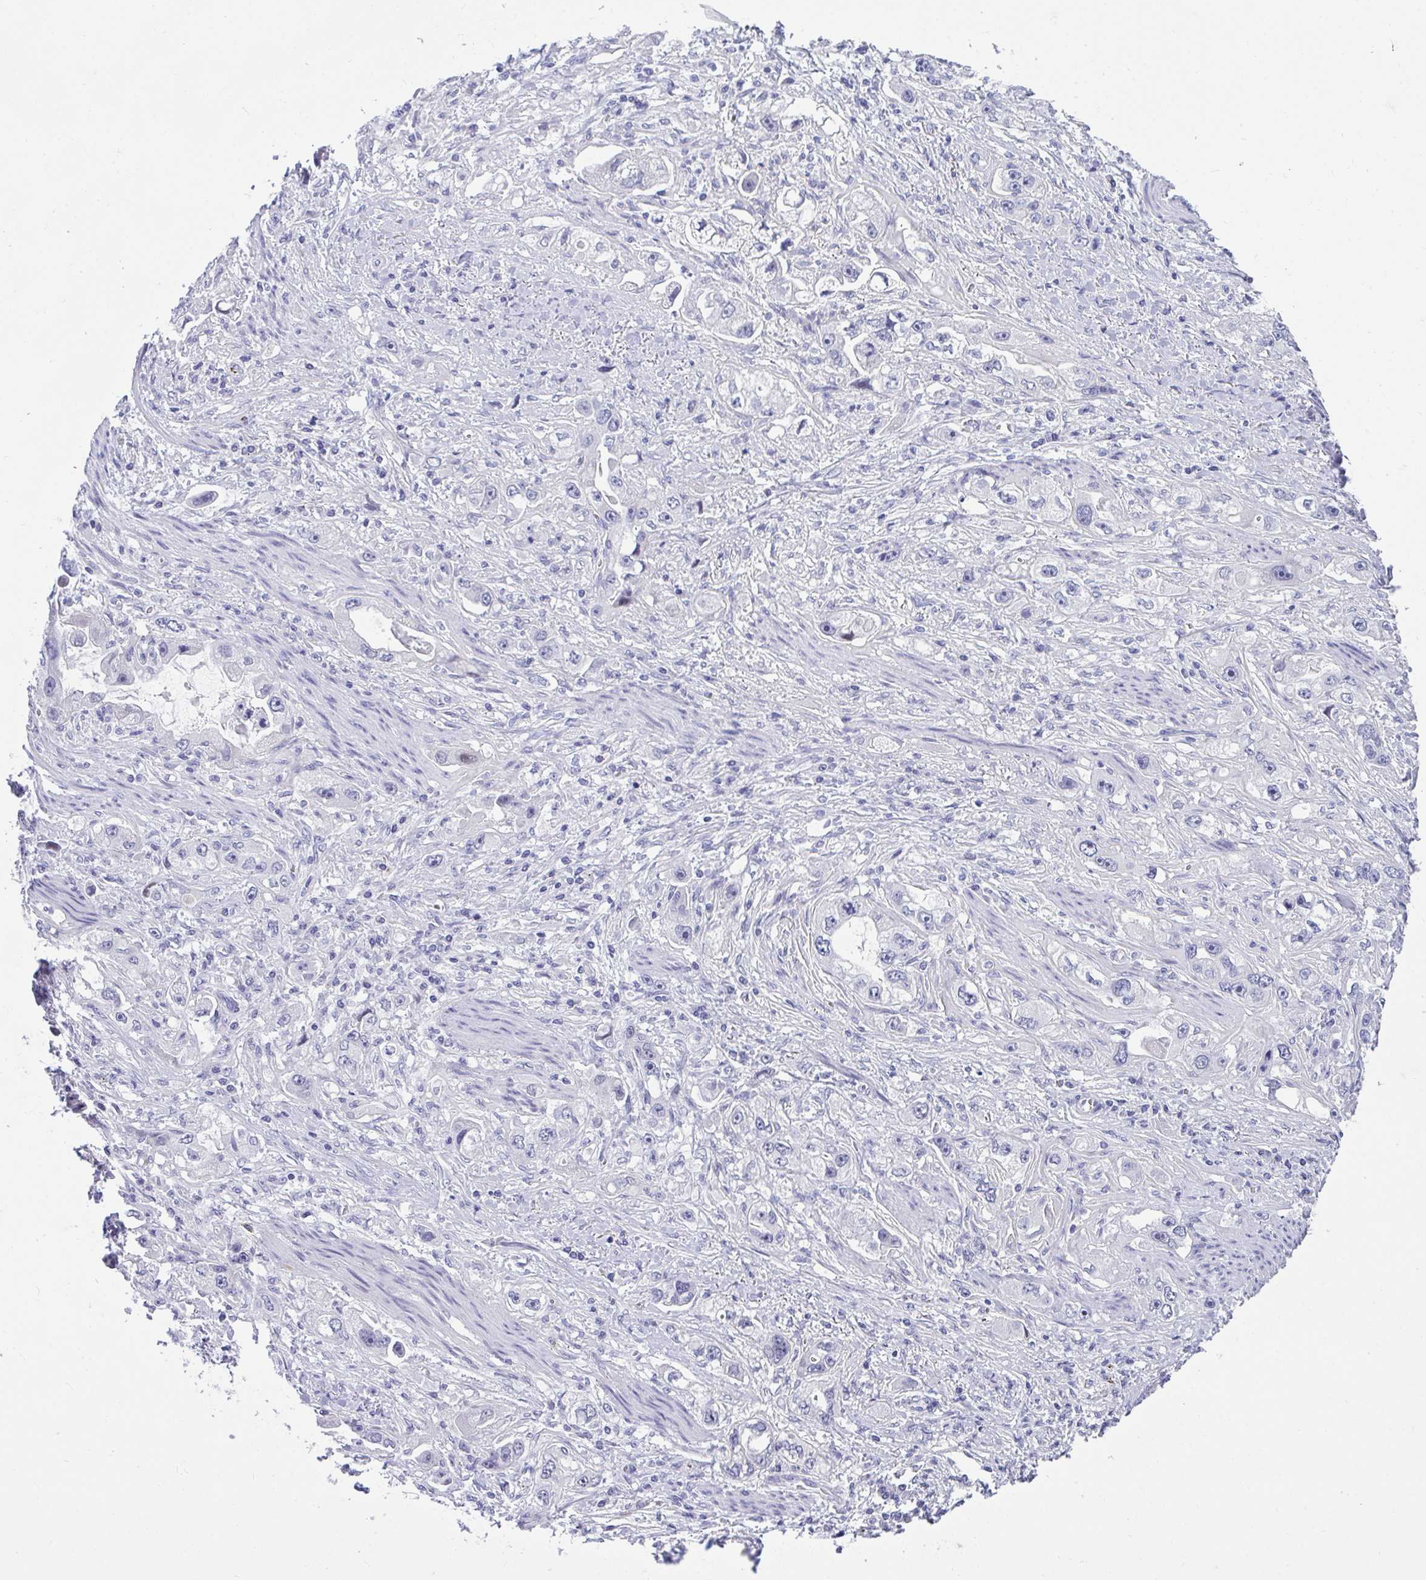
{"staining": {"intensity": "negative", "quantity": "none", "location": "none"}, "tissue": "stomach cancer", "cell_type": "Tumor cells", "image_type": "cancer", "snomed": [{"axis": "morphology", "description": "Adenocarcinoma, NOS"}, {"axis": "topography", "description": "Stomach, lower"}], "caption": "IHC of human adenocarcinoma (stomach) displays no positivity in tumor cells.", "gene": "TSBP1", "patient": {"sex": "female", "age": 93}}